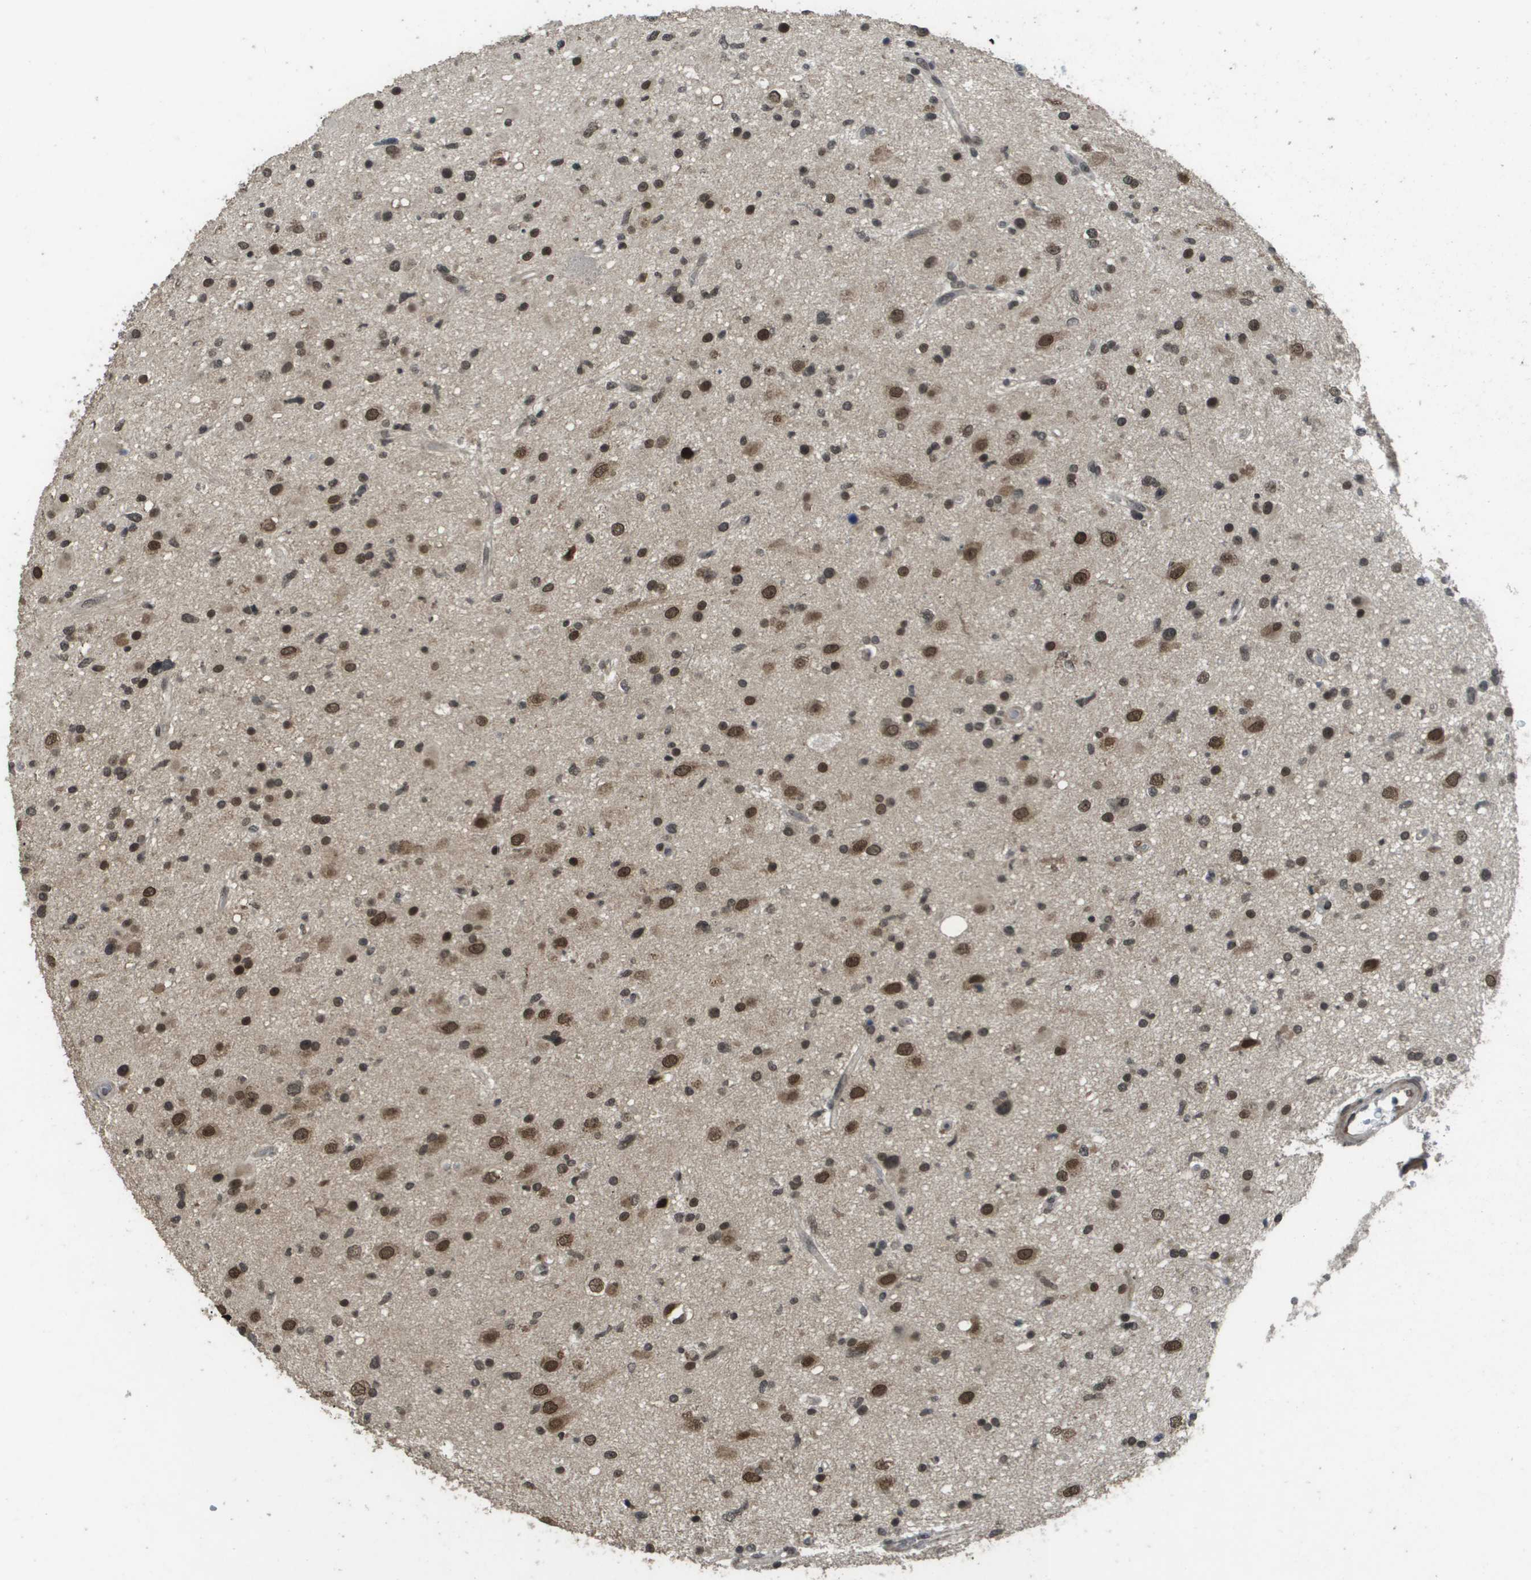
{"staining": {"intensity": "weak", "quantity": ">75%", "location": "nuclear"}, "tissue": "glioma", "cell_type": "Tumor cells", "image_type": "cancer", "snomed": [{"axis": "morphology", "description": "Glioma, malignant, High grade"}, {"axis": "topography", "description": "Brain"}], "caption": "High-grade glioma (malignant) stained for a protein (brown) displays weak nuclear positive staining in about >75% of tumor cells.", "gene": "KAT5", "patient": {"sex": "male", "age": 33}}